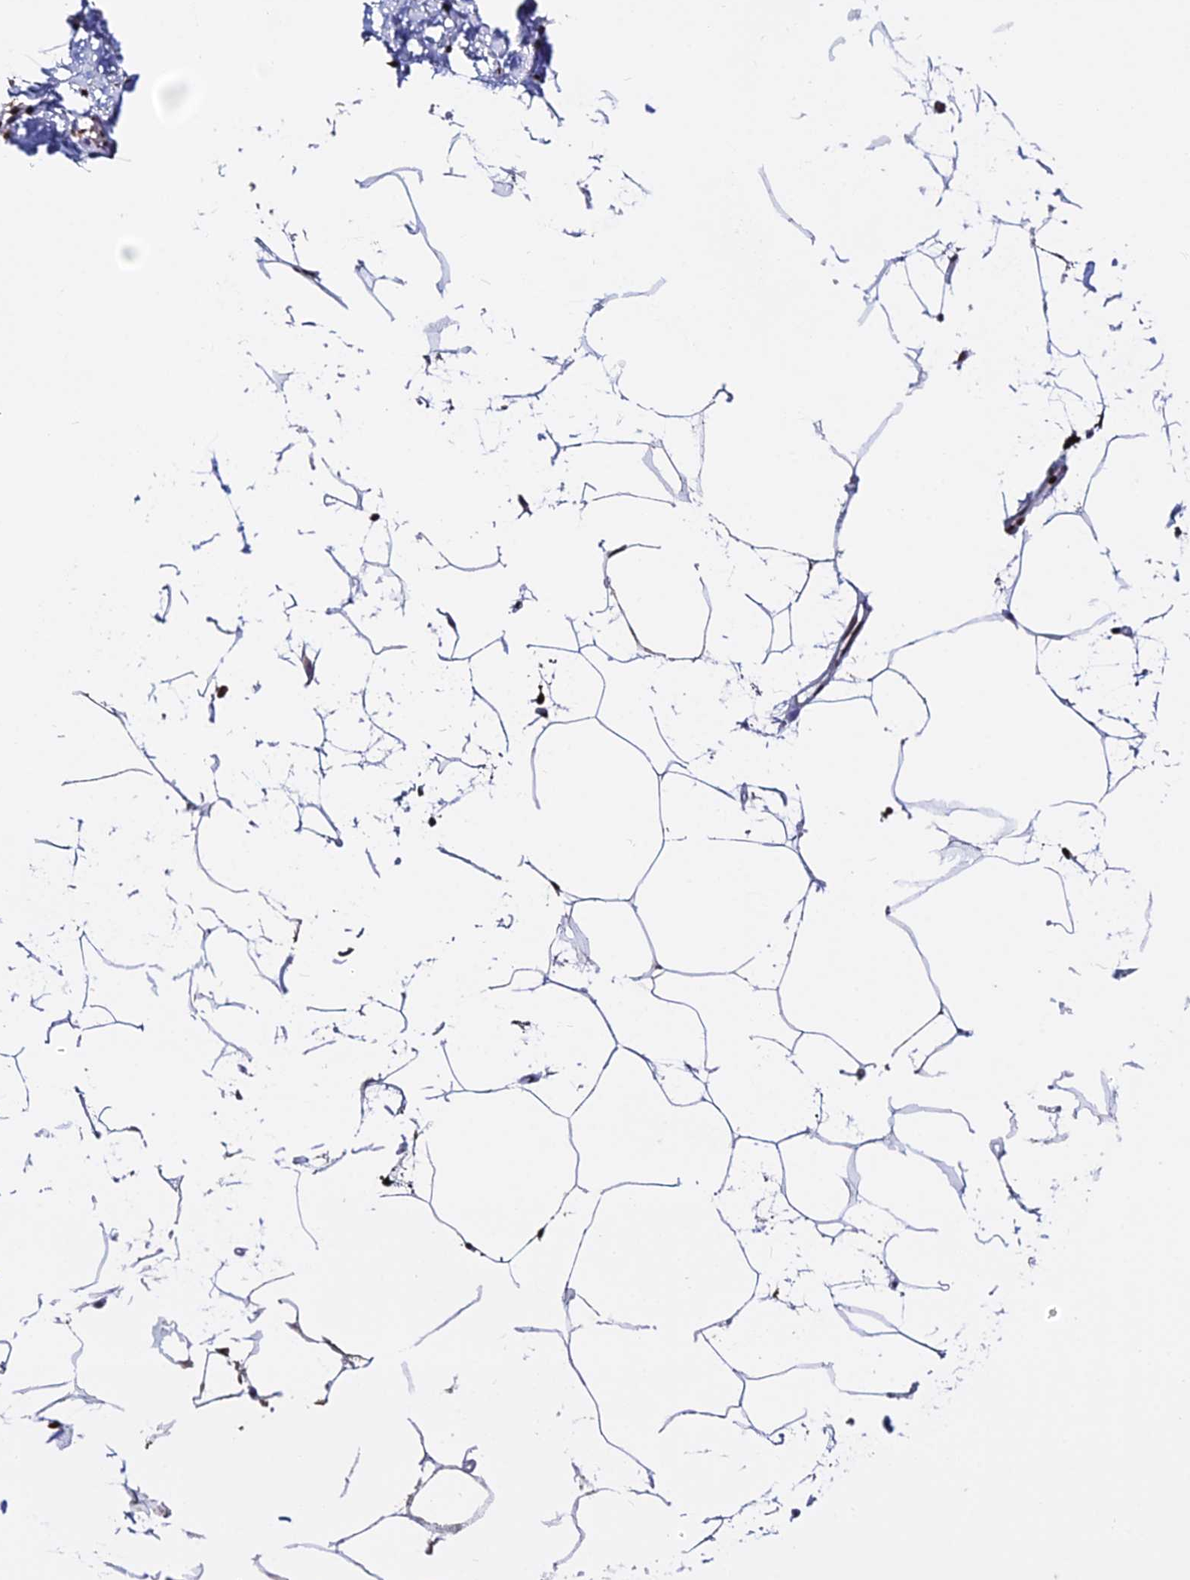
{"staining": {"intensity": "moderate", "quantity": ">75%", "location": "nuclear"}, "tissue": "adipose tissue", "cell_type": "Adipocytes", "image_type": "normal", "snomed": [{"axis": "morphology", "description": "Normal tissue, NOS"}, {"axis": "topography", "description": "Adipose tissue"}], "caption": "Normal adipose tissue displays moderate nuclear staining in about >75% of adipocytes, visualized by immunohistochemistry.", "gene": "ENSG00000282988", "patient": {"sex": "female", "age": 37}}